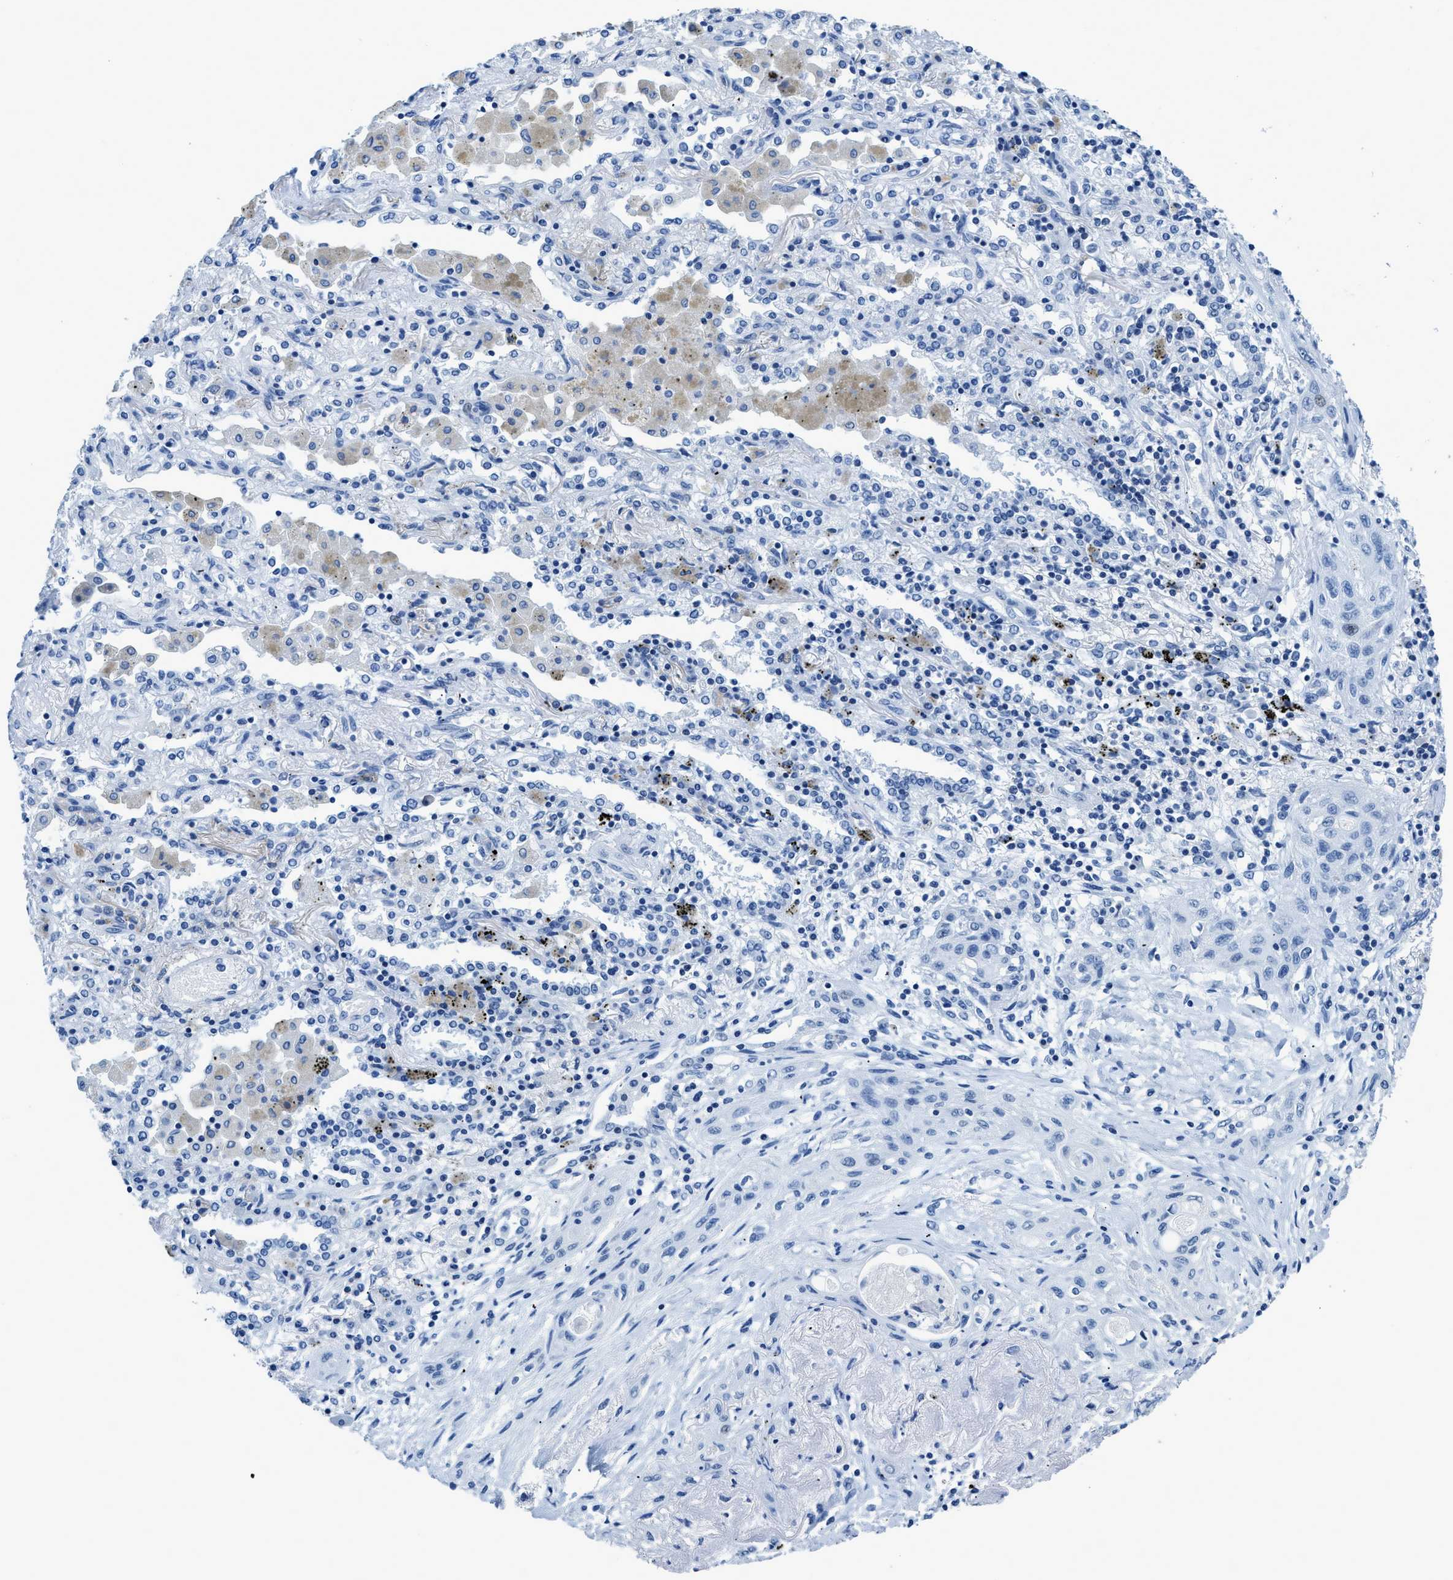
{"staining": {"intensity": "negative", "quantity": "none", "location": "none"}, "tissue": "lung cancer", "cell_type": "Tumor cells", "image_type": "cancer", "snomed": [{"axis": "morphology", "description": "Squamous cell carcinoma, NOS"}, {"axis": "topography", "description": "Lung"}], "caption": "DAB (3,3'-diaminobenzidine) immunohistochemical staining of human squamous cell carcinoma (lung) demonstrates no significant positivity in tumor cells.", "gene": "NFATC2", "patient": {"sex": "female", "age": 47}}